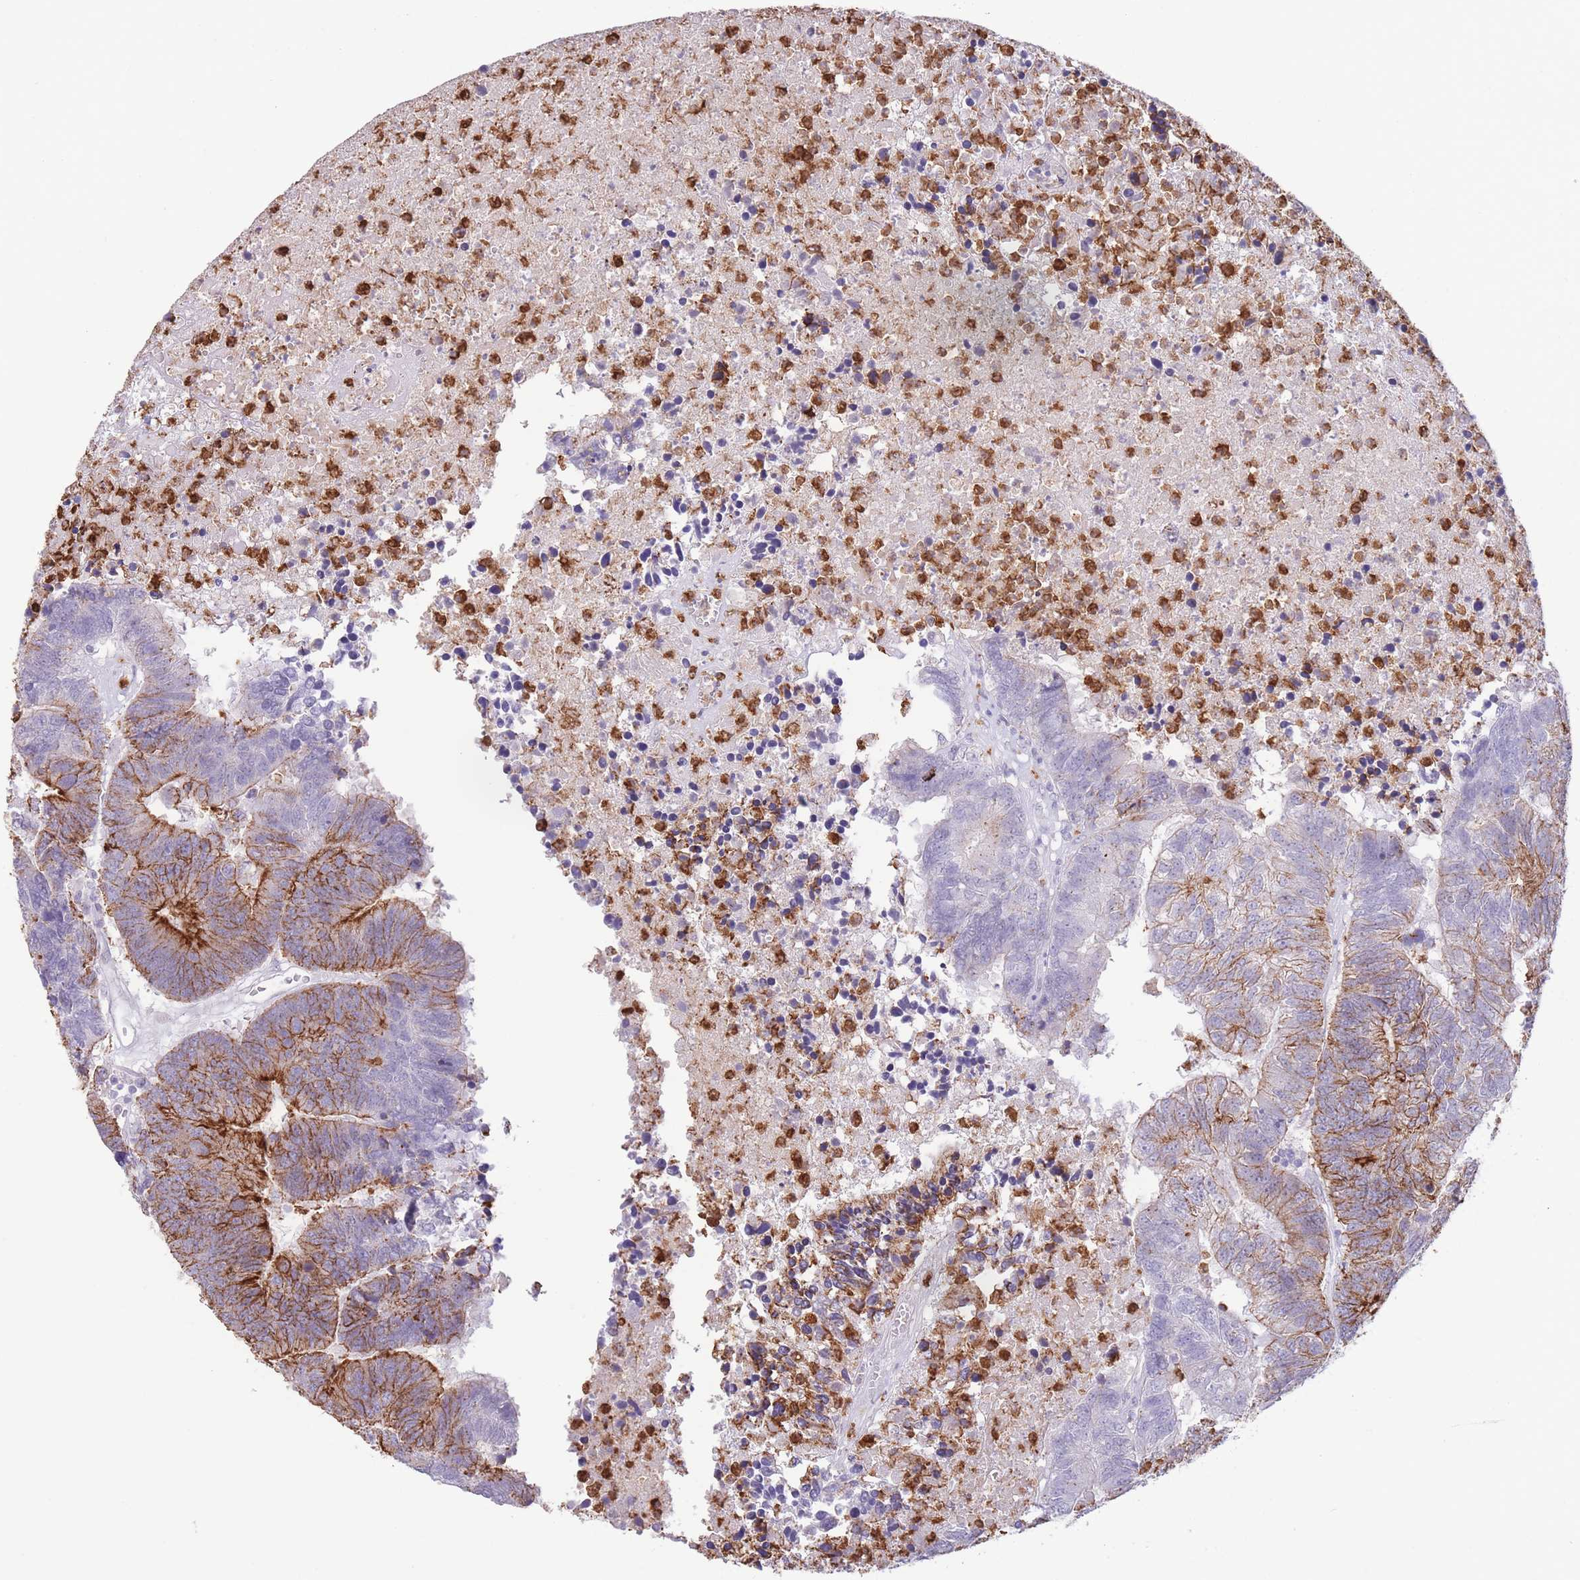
{"staining": {"intensity": "moderate", "quantity": "25%-75%", "location": "cytoplasmic/membranous"}, "tissue": "colorectal cancer", "cell_type": "Tumor cells", "image_type": "cancer", "snomed": [{"axis": "morphology", "description": "Adenocarcinoma, NOS"}, {"axis": "topography", "description": "Colon"}], "caption": "Tumor cells exhibit medium levels of moderate cytoplasmic/membranous expression in approximately 25%-75% of cells in human adenocarcinoma (colorectal). (DAB = brown stain, brightfield microscopy at high magnification).", "gene": "LCLAT1", "patient": {"sex": "female", "age": 48}}